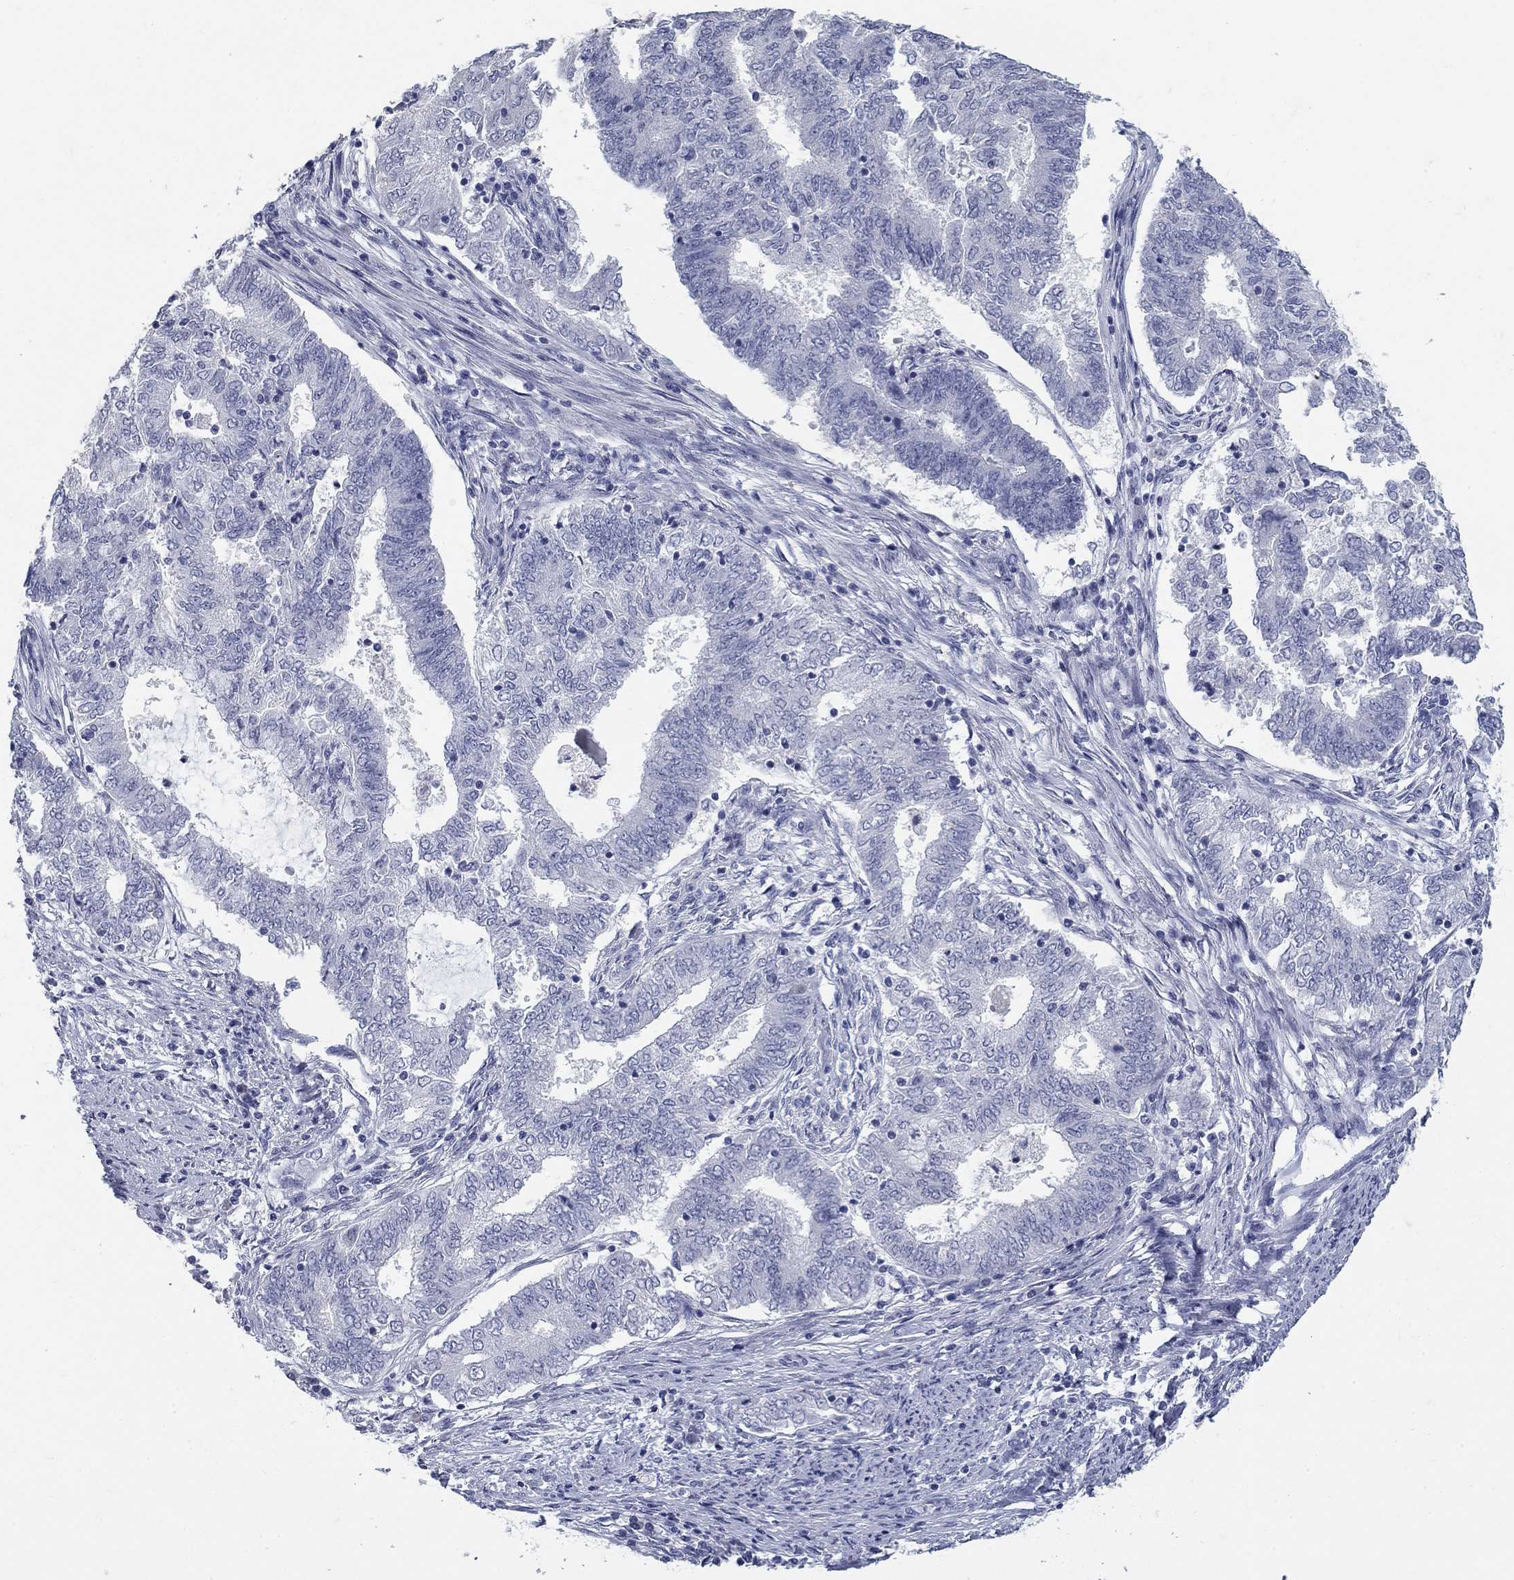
{"staining": {"intensity": "negative", "quantity": "none", "location": "none"}, "tissue": "endometrial cancer", "cell_type": "Tumor cells", "image_type": "cancer", "snomed": [{"axis": "morphology", "description": "Adenocarcinoma, NOS"}, {"axis": "topography", "description": "Endometrium"}], "caption": "This micrograph is of endometrial cancer stained with immunohistochemistry to label a protein in brown with the nuclei are counter-stained blue. There is no positivity in tumor cells.", "gene": "ELAVL4", "patient": {"sex": "female", "age": 62}}